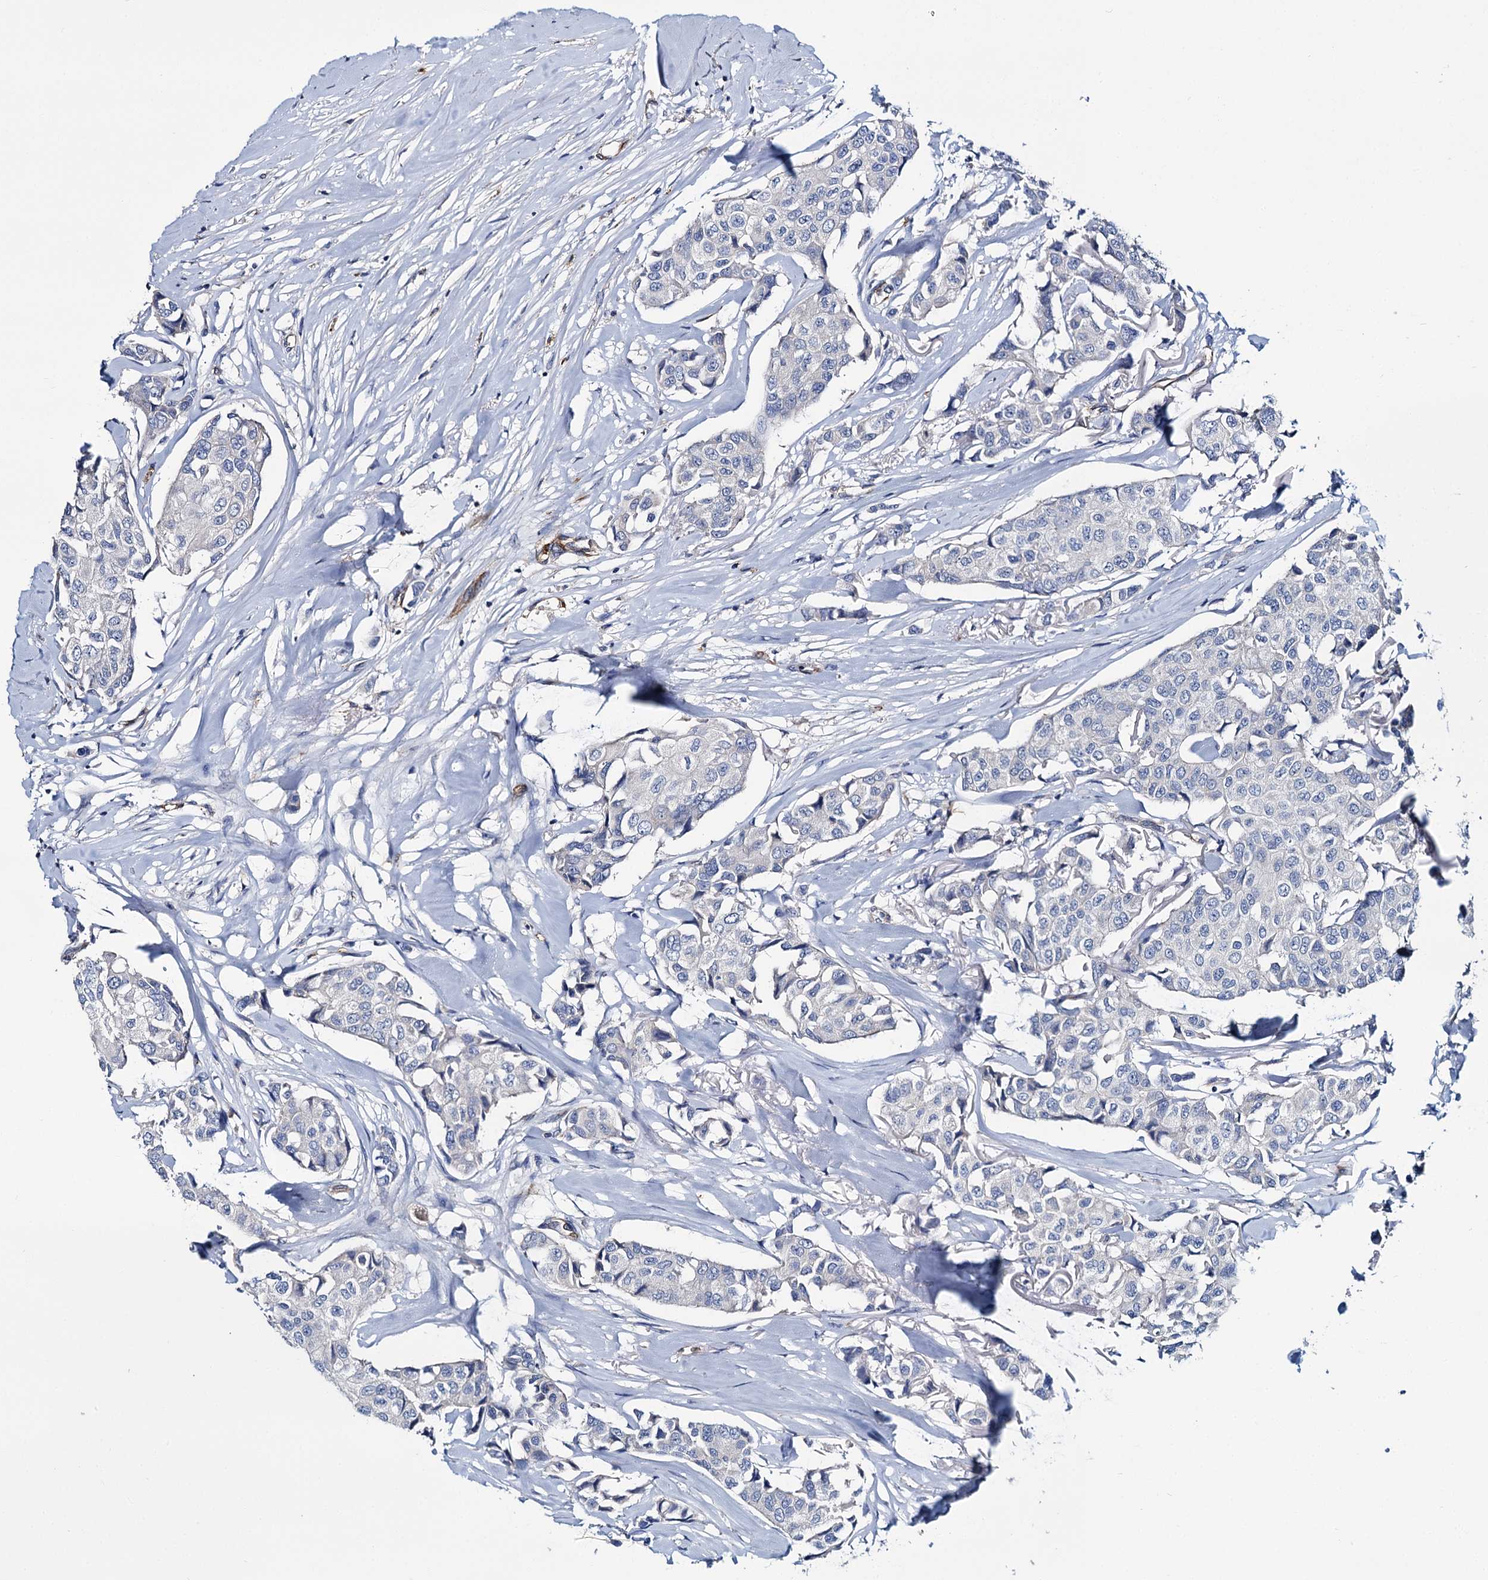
{"staining": {"intensity": "negative", "quantity": "none", "location": "none"}, "tissue": "breast cancer", "cell_type": "Tumor cells", "image_type": "cancer", "snomed": [{"axis": "morphology", "description": "Duct carcinoma"}, {"axis": "topography", "description": "Breast"}], "caption": "An image of invasive ductal carcinoma (breast) stained for a protein demonstrates no brown staining in tumor cells.", "gene": "CACNA1C", "patient": {"sex": "female", "age": 80}}